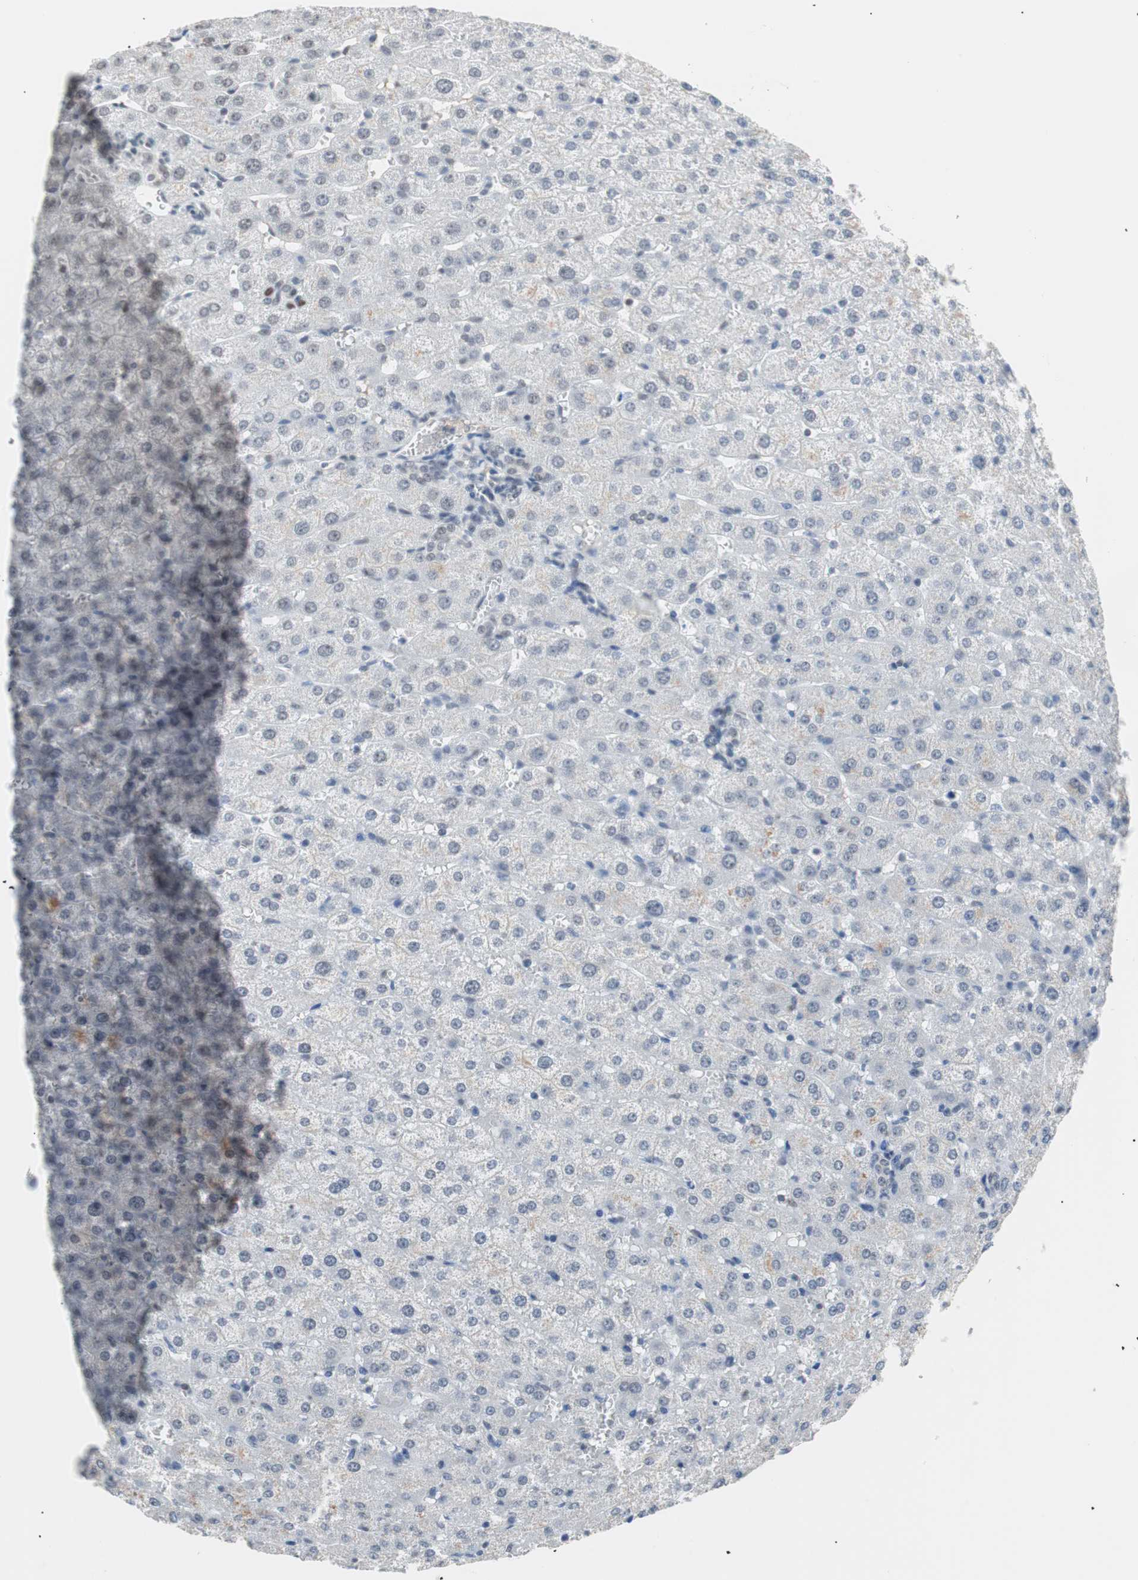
{"staining": {"intensity": "negative", "quantity": "none", "location": "none"}, "tissue": "liver", "cell_type": "Cholangiocytes", "image_type": "normal", "snomed": [{"axis": "morphology", "description": "Normal tissue, NOS"}, {"axis": "morphology", "description": "Fibrosis, NOS"}, {"axis": "topography", "description": "Liver"}], "caption": "Immunohistochemistry (IHC) of unremarkable liver displays no positivity in cholangiocytes.", "gene": "LIG3", "patient": {"sex": "female", "age": 29}}